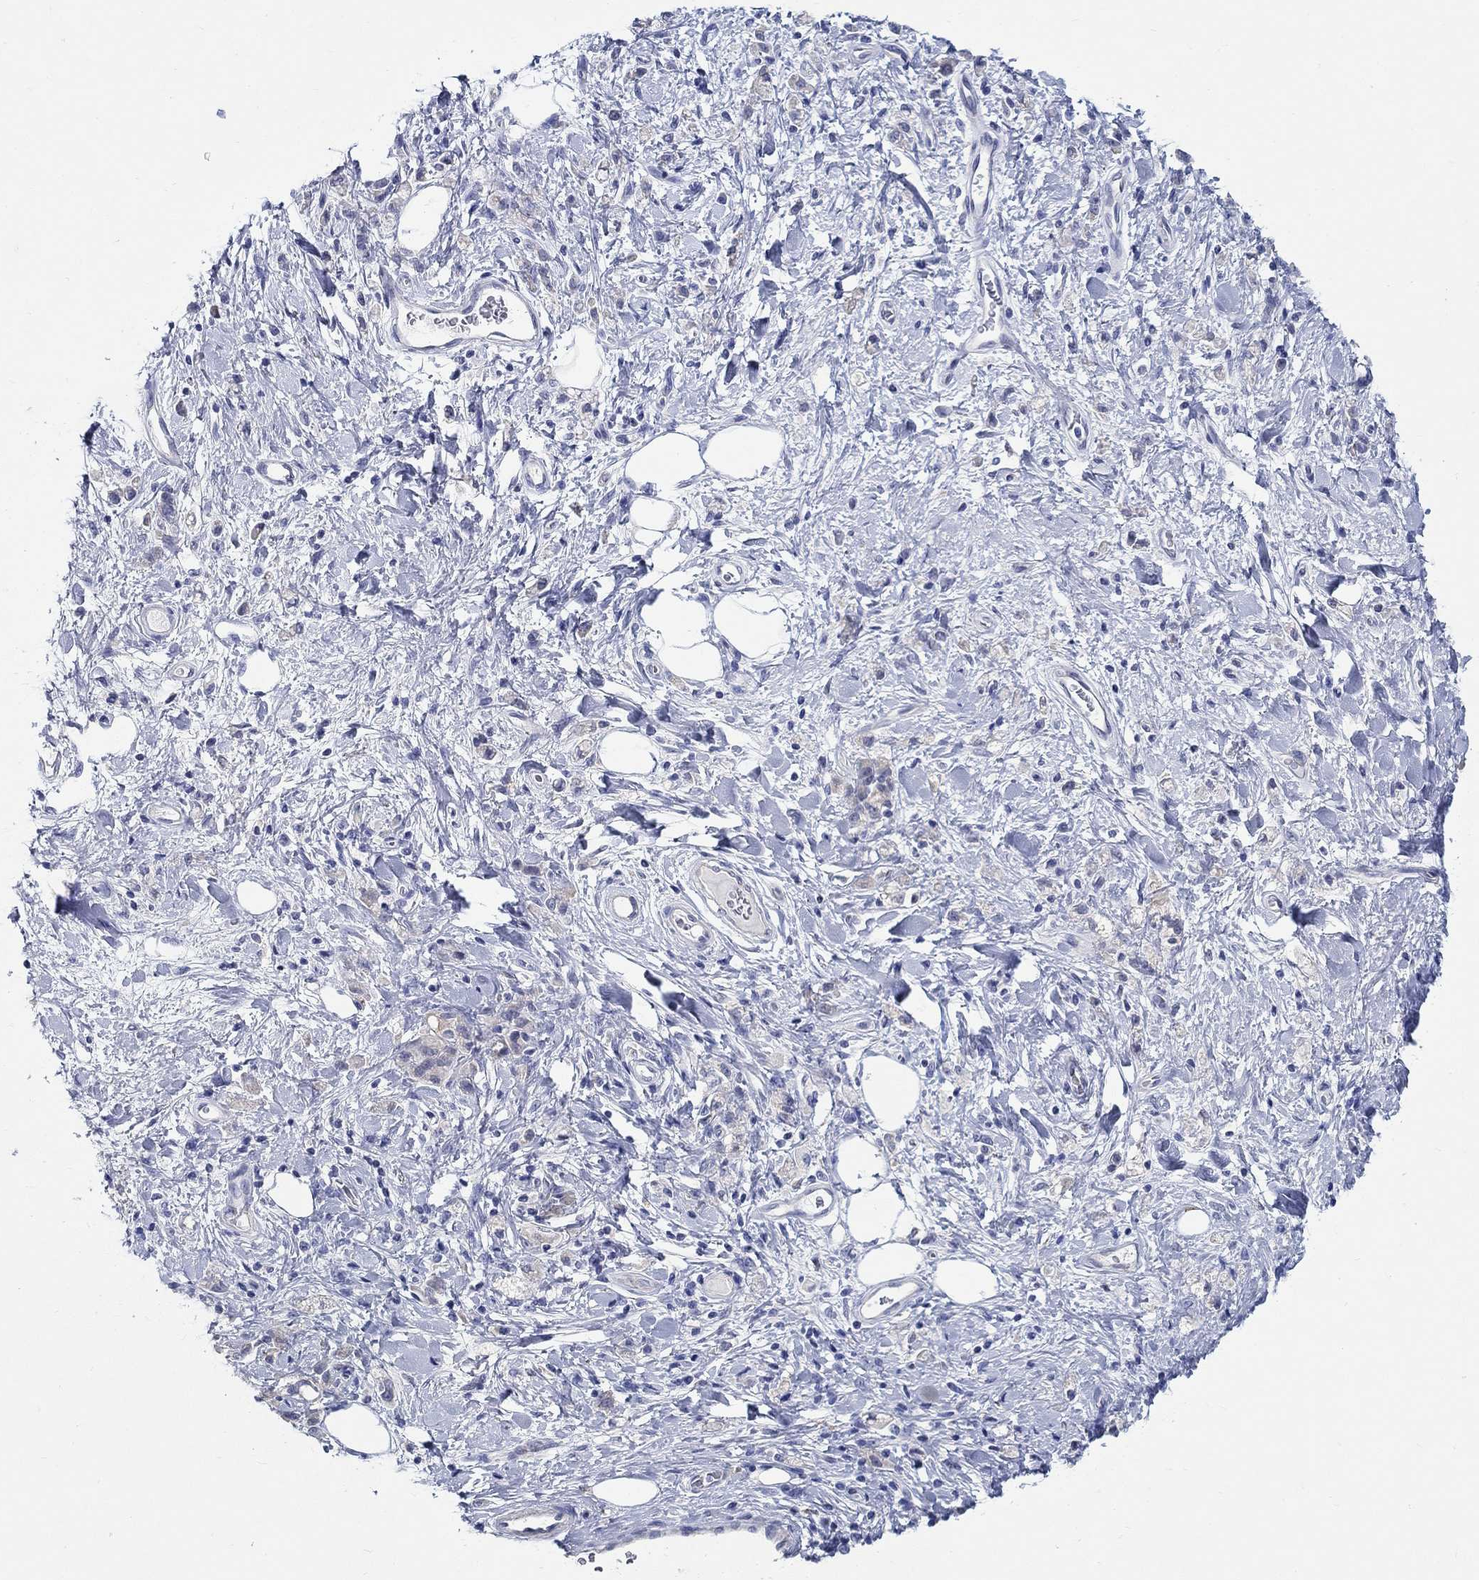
{"staining": {"intensity": "negative", "quantity": "none", "location": "none"}, "tissue": "stomach cancer", "cell_type": "Tumor cells", "image_type": "cancer", "snomed": [{"axis": "morphology", "description": "Adenocarcinoma, NOS"}, {"axis": "topography", "description": "Stomach"}], "caption": "Stomach cancer (adenocarcinoma) was stained to show a protein in brown. There is no significant expression in tumor cells.", "gene": "RAP1GAP", "patient": {"sex": "male", "age": 77}}